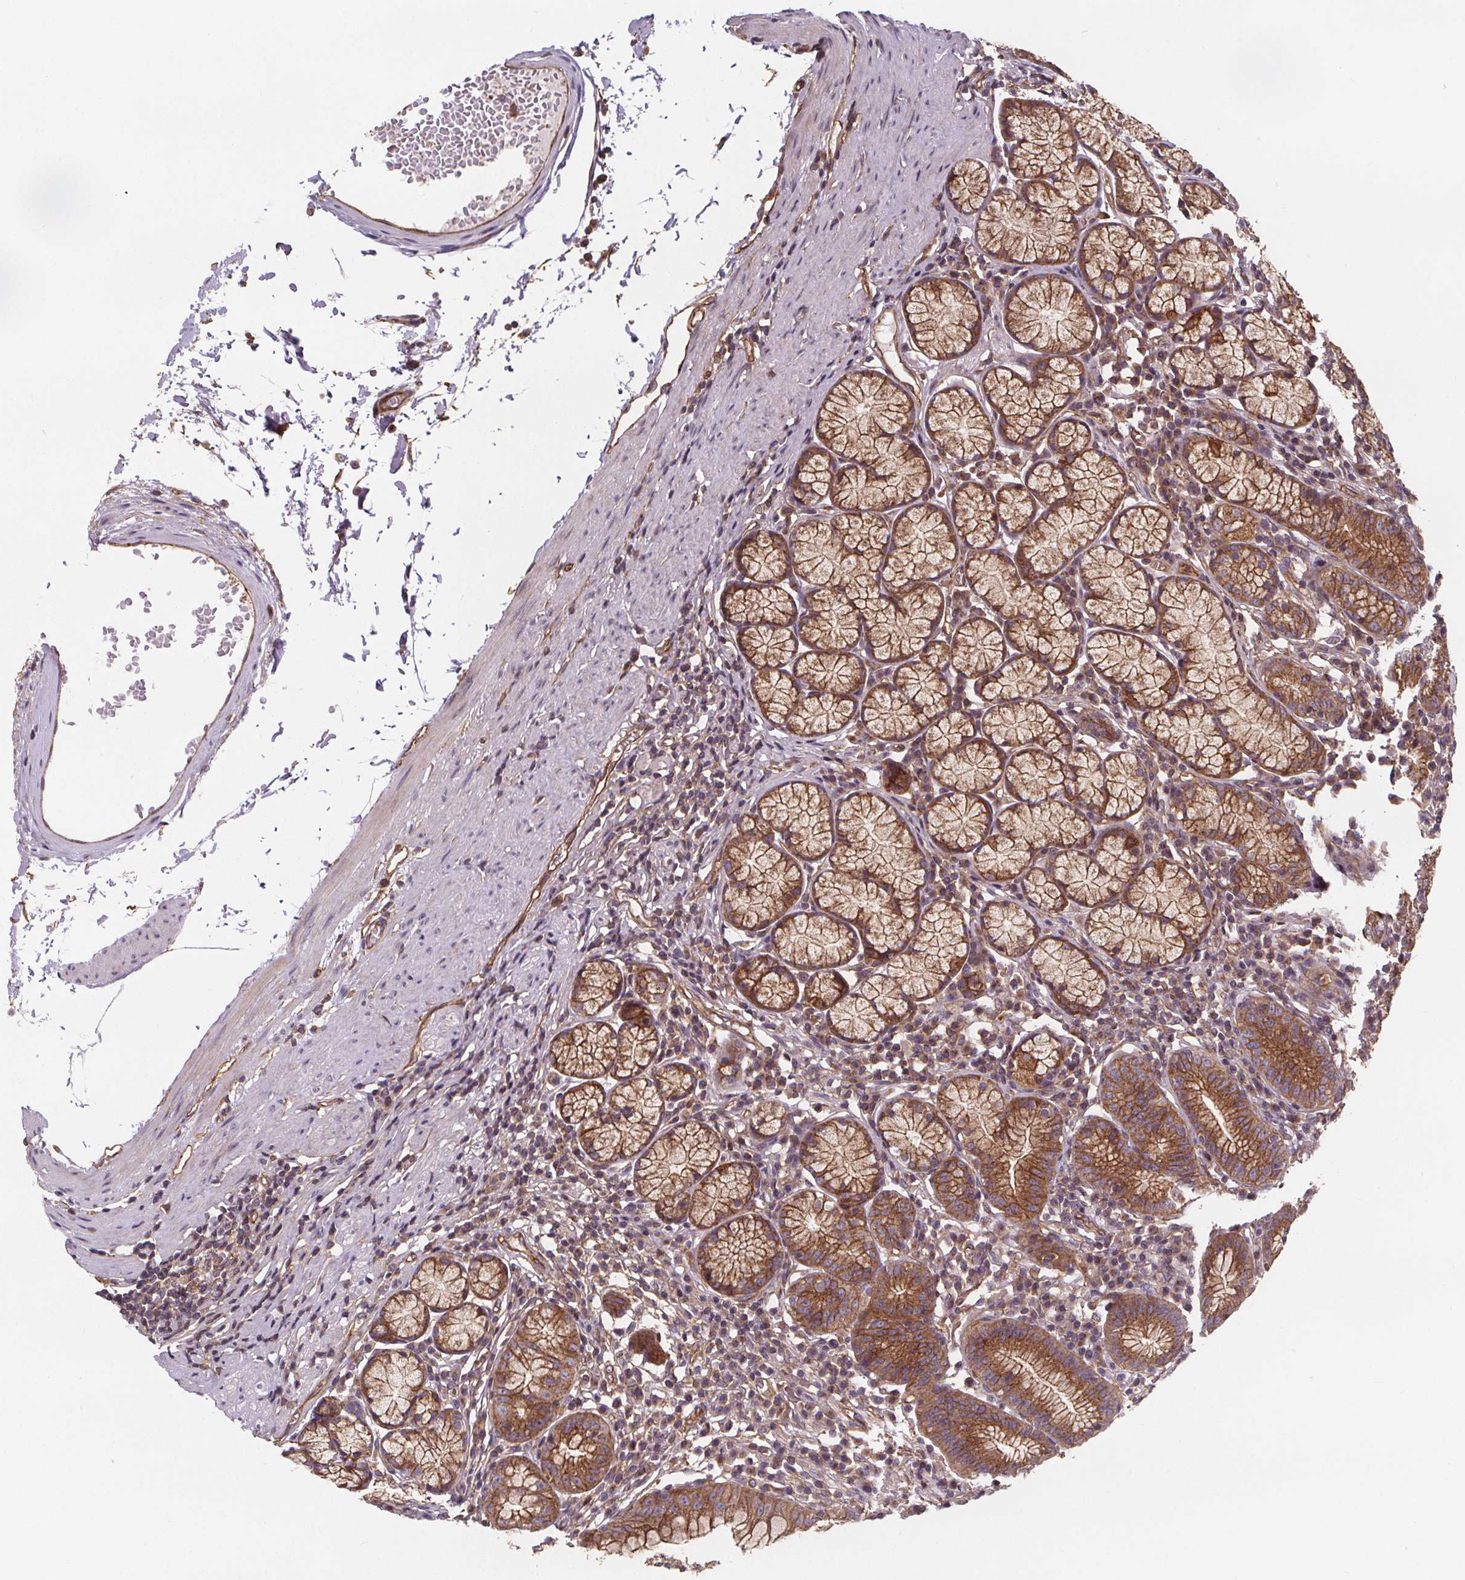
{"staining": {"intensity": "strong", "quantity": ">75%", "location": "cytoplasmic/membranous"}, "tissue": "stomach", "cell_type": "Glandular cells", "image_type": "normal", "snomed": [{"axis": "morphology", "description": "Normal tissue, NOS"}, {"axis": "topography", "description": "Stomach"}], "caption": "Stomach stained with DAB (3,3'-diaminobenzidine) immunohistochemistry displays high levels of strong cytoplasmic/membranous positivity in about >75% of glandular cells. Immunohistochemistry stains the protein in brown and the nuclei are stained blue.", "gene": "CLINT1", "patient": {"sex": "male", "age": 55}}